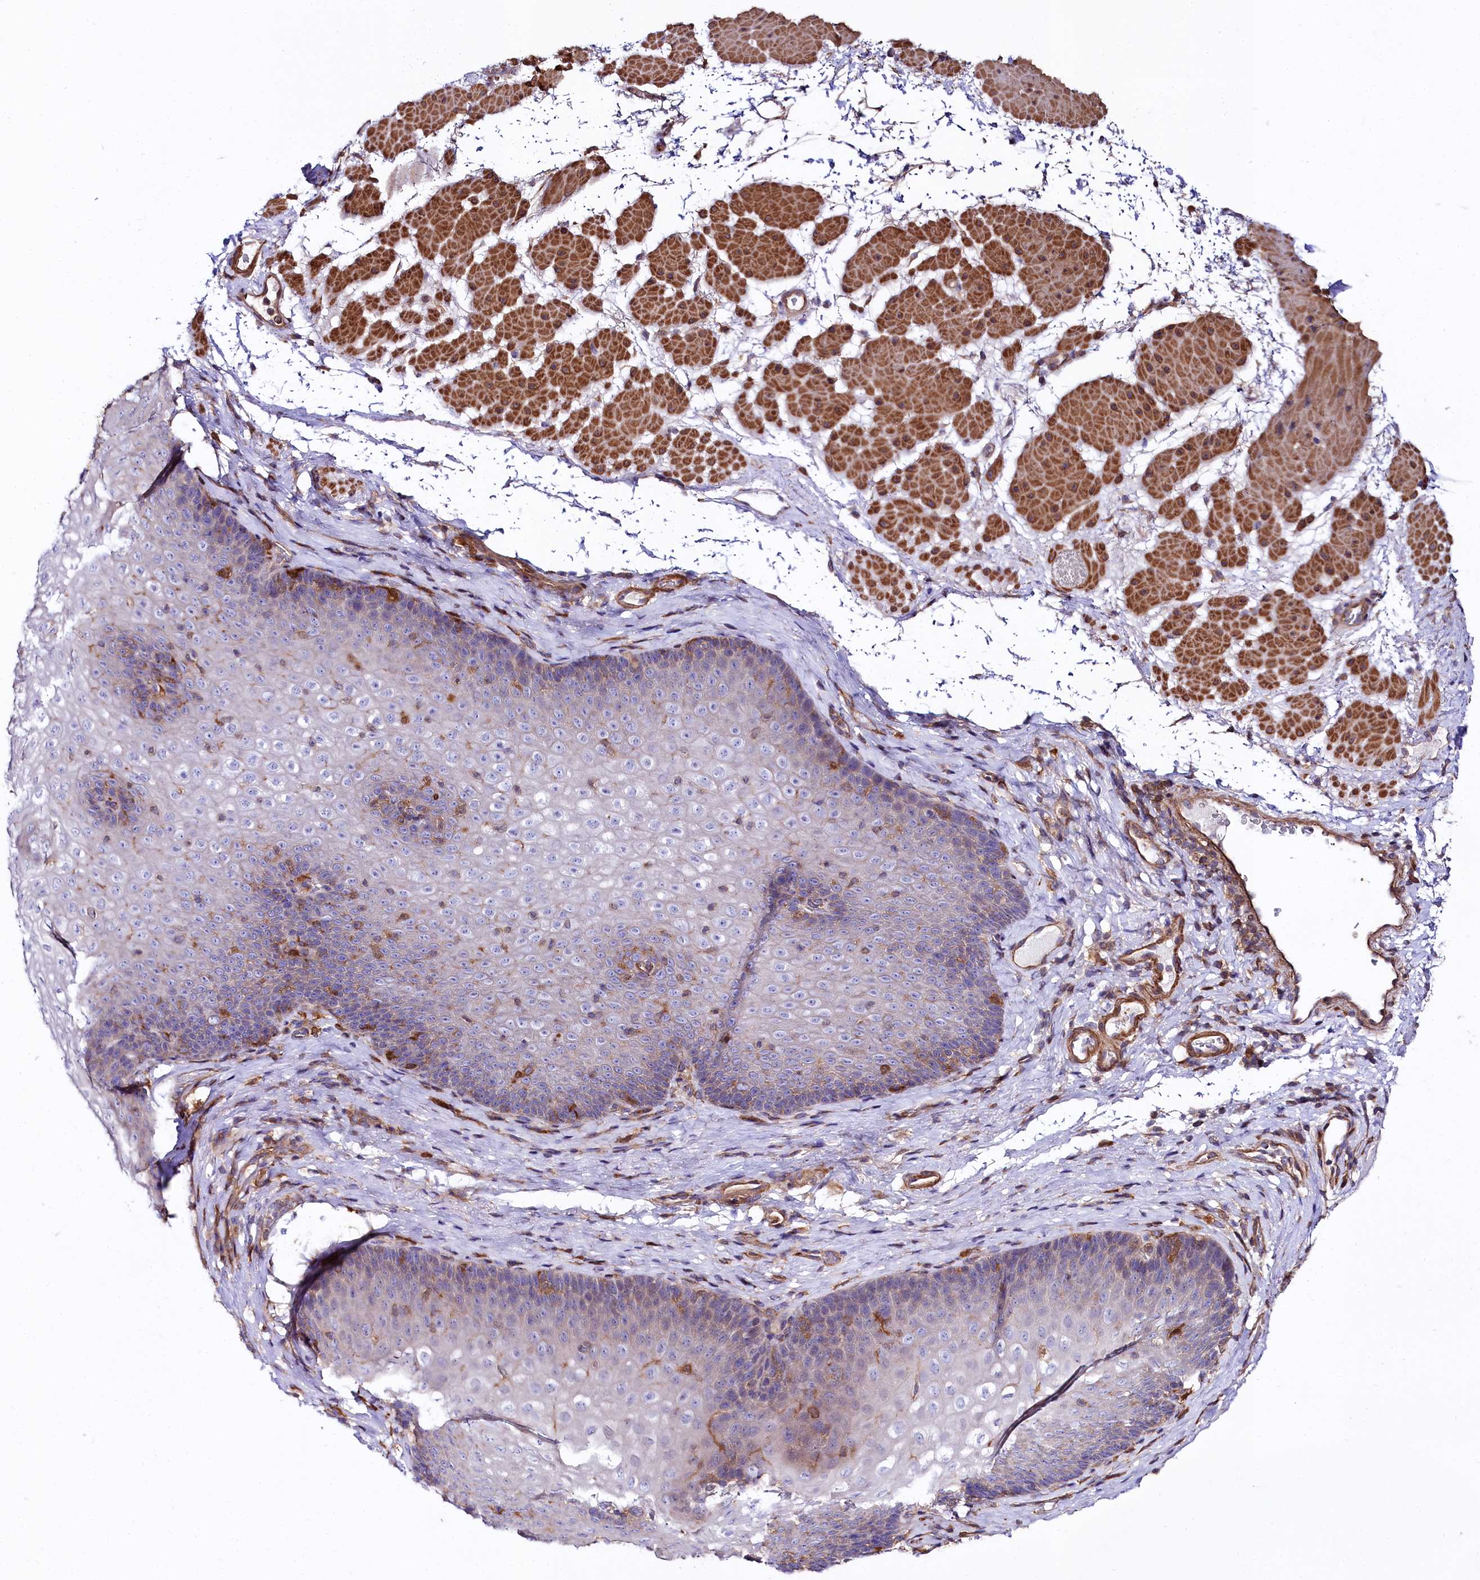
{"staining": {"intensity": "negative", "quantity": "none", "location": "none"}, "tissue": "esophagus", "cell_type": "Squamous epithelial cells", "image_type": "normal", "snomed": [{"axis": "morphology", "description": "Normal tissue, NOS"}, {"axis": "topography", "description": "Esophagus"}], "caption": "High magnification brightfield microscopy of normal esophagus stained with DAB (brown) and counterstained with hematoxylin (blue): squamous epithelial cells show no significant positivity. (DAB immunohistochemistry visualized using brightfield microscopy, high magnification).", "gene": "FCHSD2", "patient": {"sex": "female", "age": 66}}